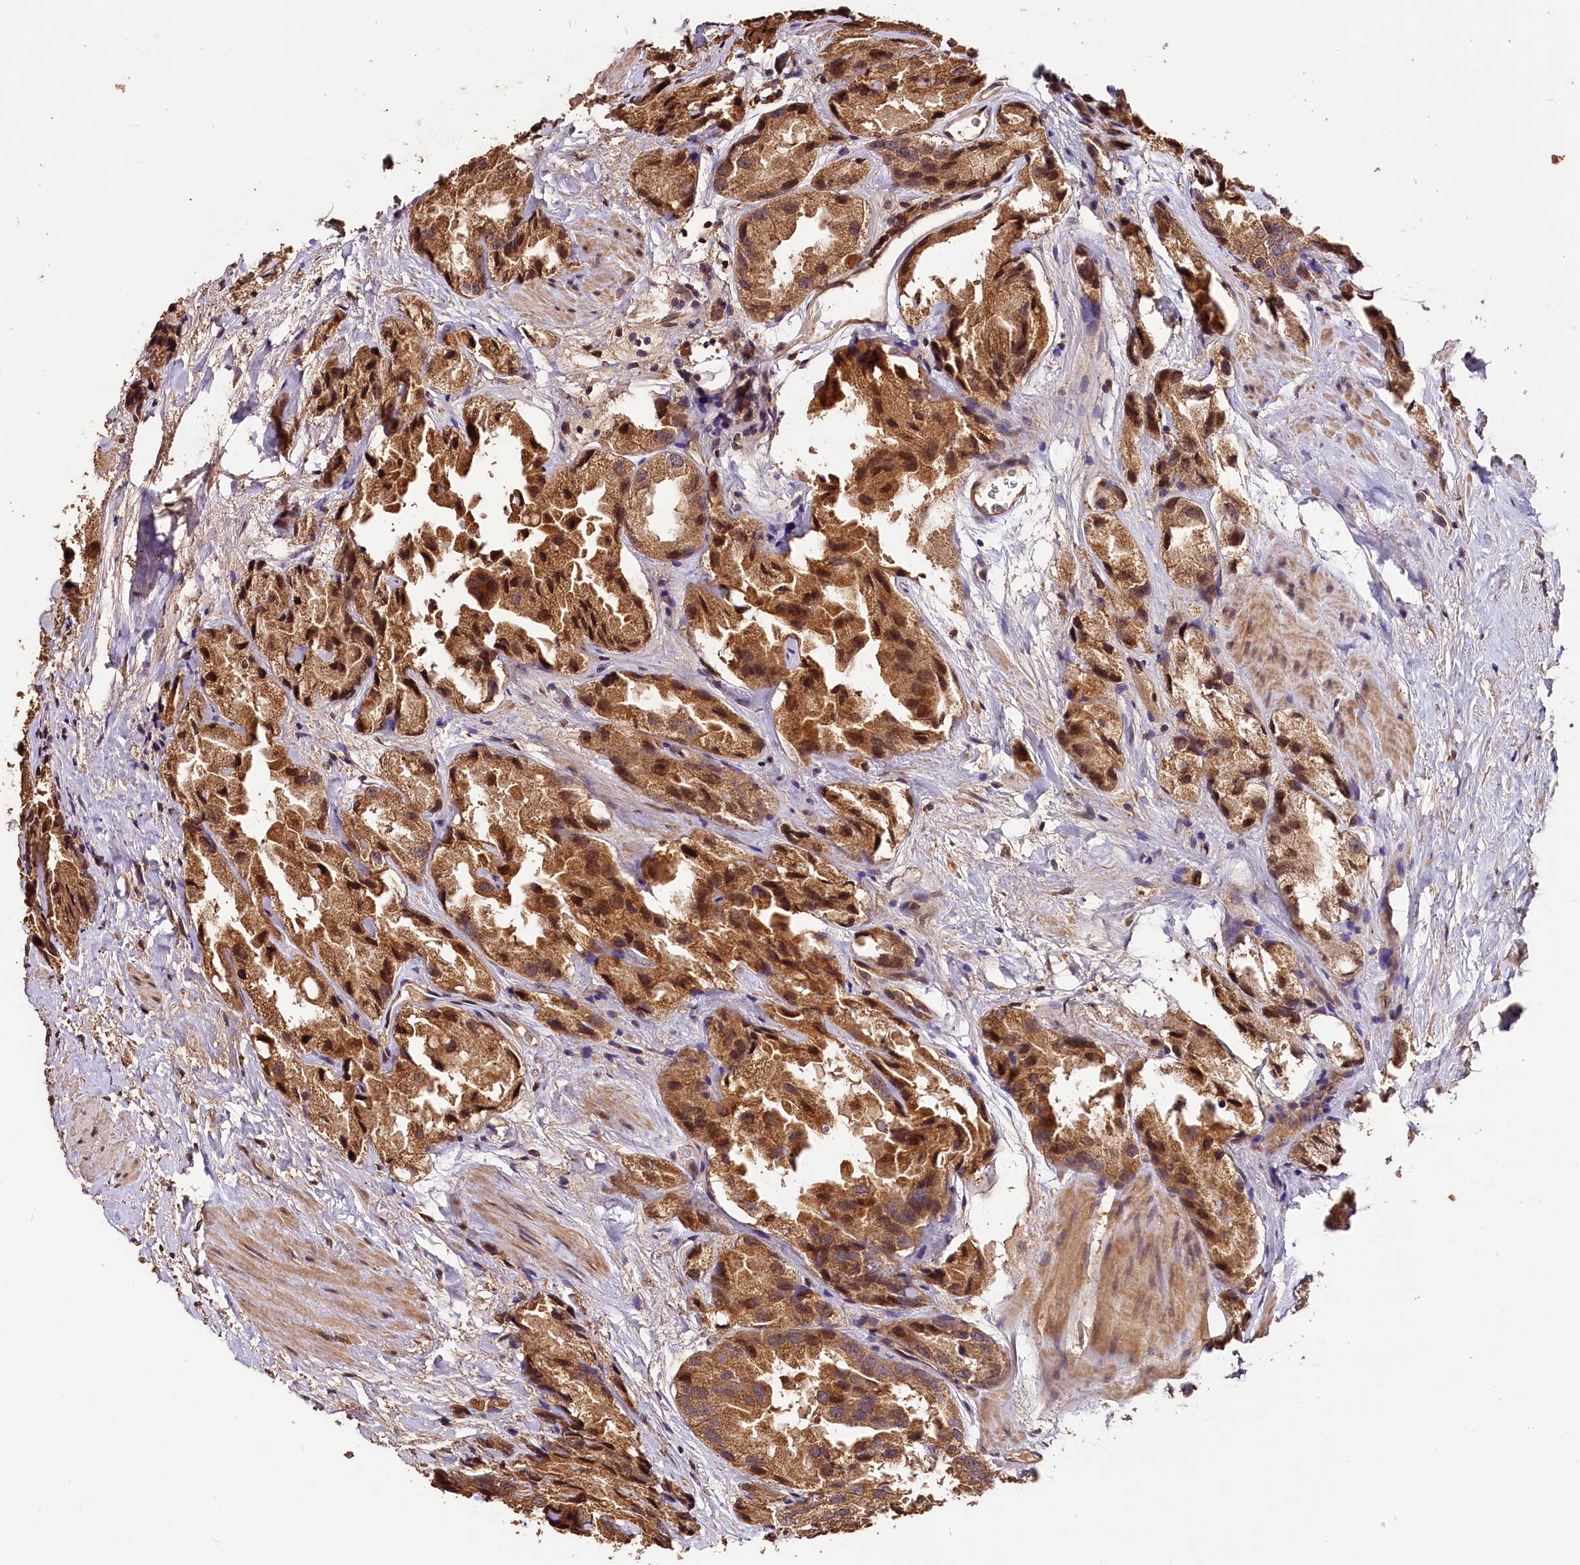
{"staining": {"intensity": "moderate", "quantity": ">75%", "location": "cytoplasmic/membranous,nuclear"}, "tissue": "prostate cancer", "cell_type": "Tumor cells", "image_type": "cancer", "snomed": [{"axis": "morphology", "description": "Adenocarcinoma, High grade"}, {"axis": "topography", "description": "Prostate"}], "caption": "Tumor cells demonstrate moderate cytoplasmic/membranous and nuclear expression in approximately >75% of cells in adenocarcinoma (high-grade) (prostate). The staining is performed using DAB (3,3'-diaminobenzidine) brown chromogen to label protein expression. The nuclei are counter-stained blue using hematoxylin.", "gene": "KPTN", "patient": {"sex": "male", "age": 66}}